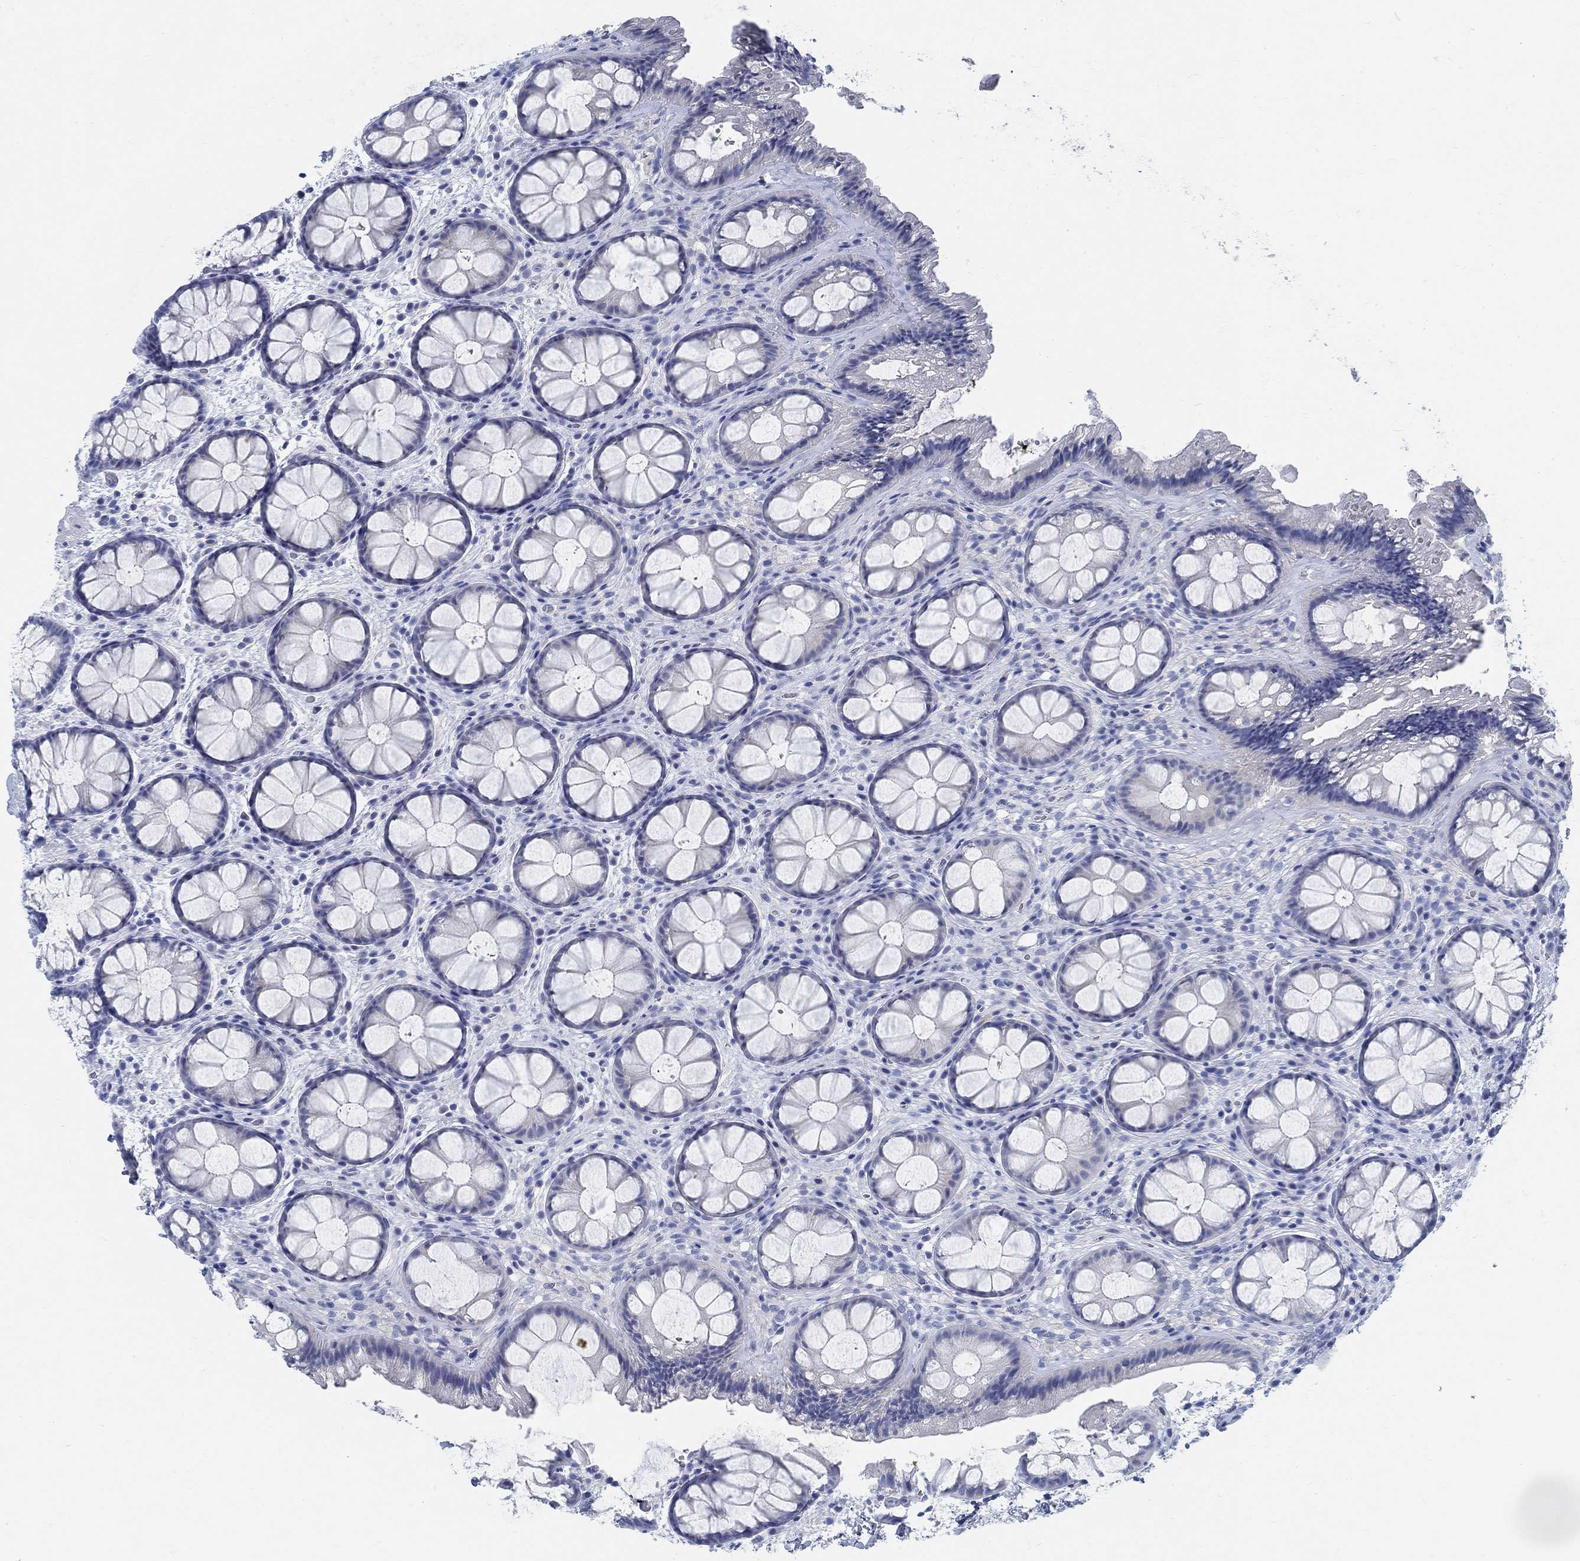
{"staining": {"intensity": "negative", "quantity": "none", "location": "none"}, "tissue": "rectum", "cell_type": "Glandular cells", "image_type": "normal", "snomed": [{"axis": "morphology", "description": "Normal tissue, NOS"}, {"axis": "topography", "description": "Rectum"}], "caption": "Human rectum stained for a protein using immunohistochemistry reveals no expression in glandular cells.", "gene": "RBM20", "patient": {"sex": "female", "age": 62}}